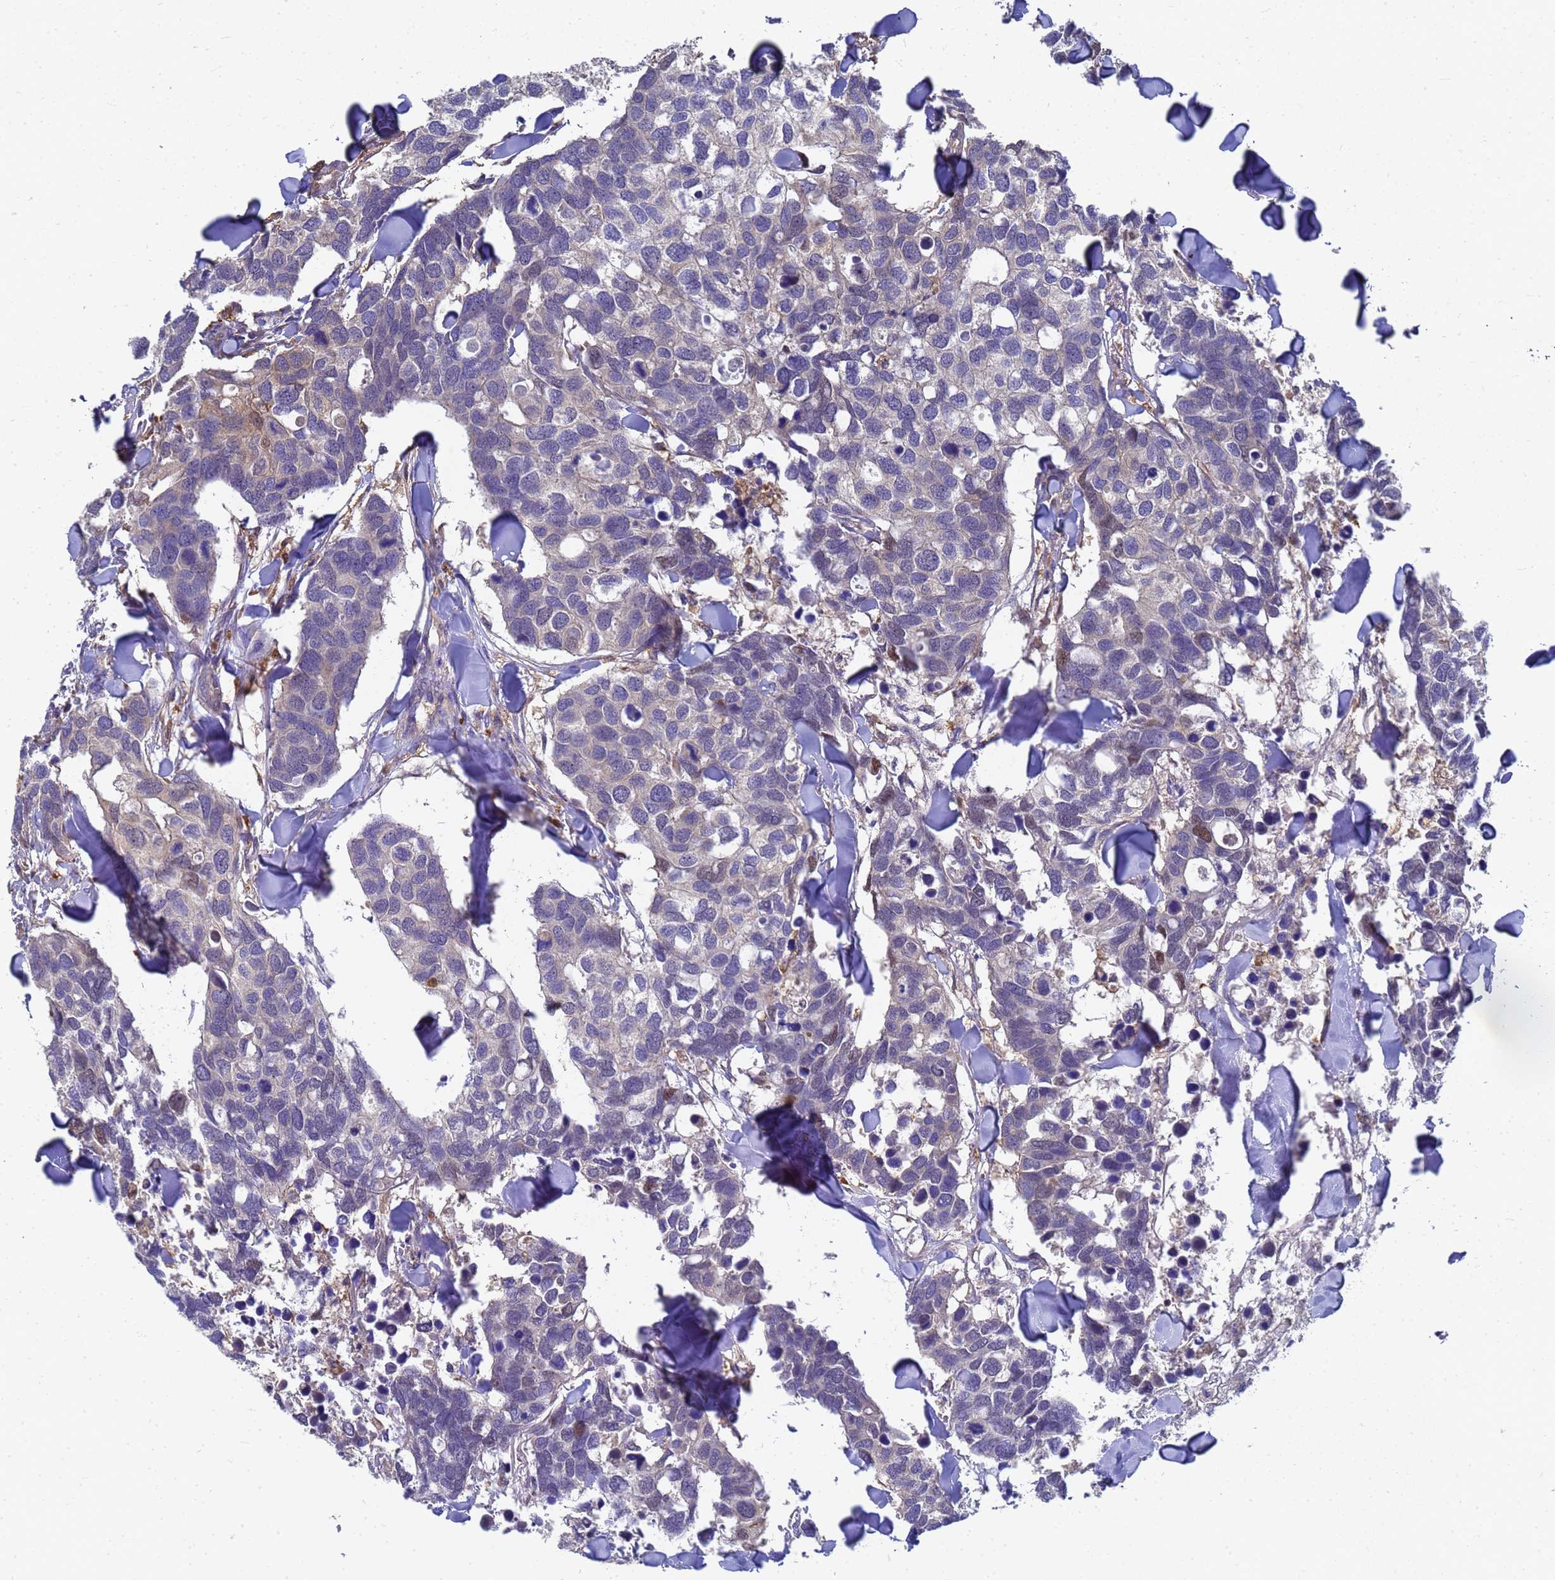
{"staining": {"intensity": "weak", "quantity": "<25%", "location": "cytoplasmic/membranous,nuclear"}, "tissue": "breast cancer", "cell_type": "Tumor cells", "image_type": "cancer", "snomed": [{"axis": "morphology", "description": "Duct carcinoma"}, {"axis": "topography", "description": "Breast"}], "caption": "Tumor cells are negative for protein expression in human breast cancer. (Stains: DAB immunohistochemistry with hematoxylin counter stain, Microscopy: brightfield microscopy at high magnification).", "gene": "SLC35E2B", "patient": {"sex": "female", "age": 83}}